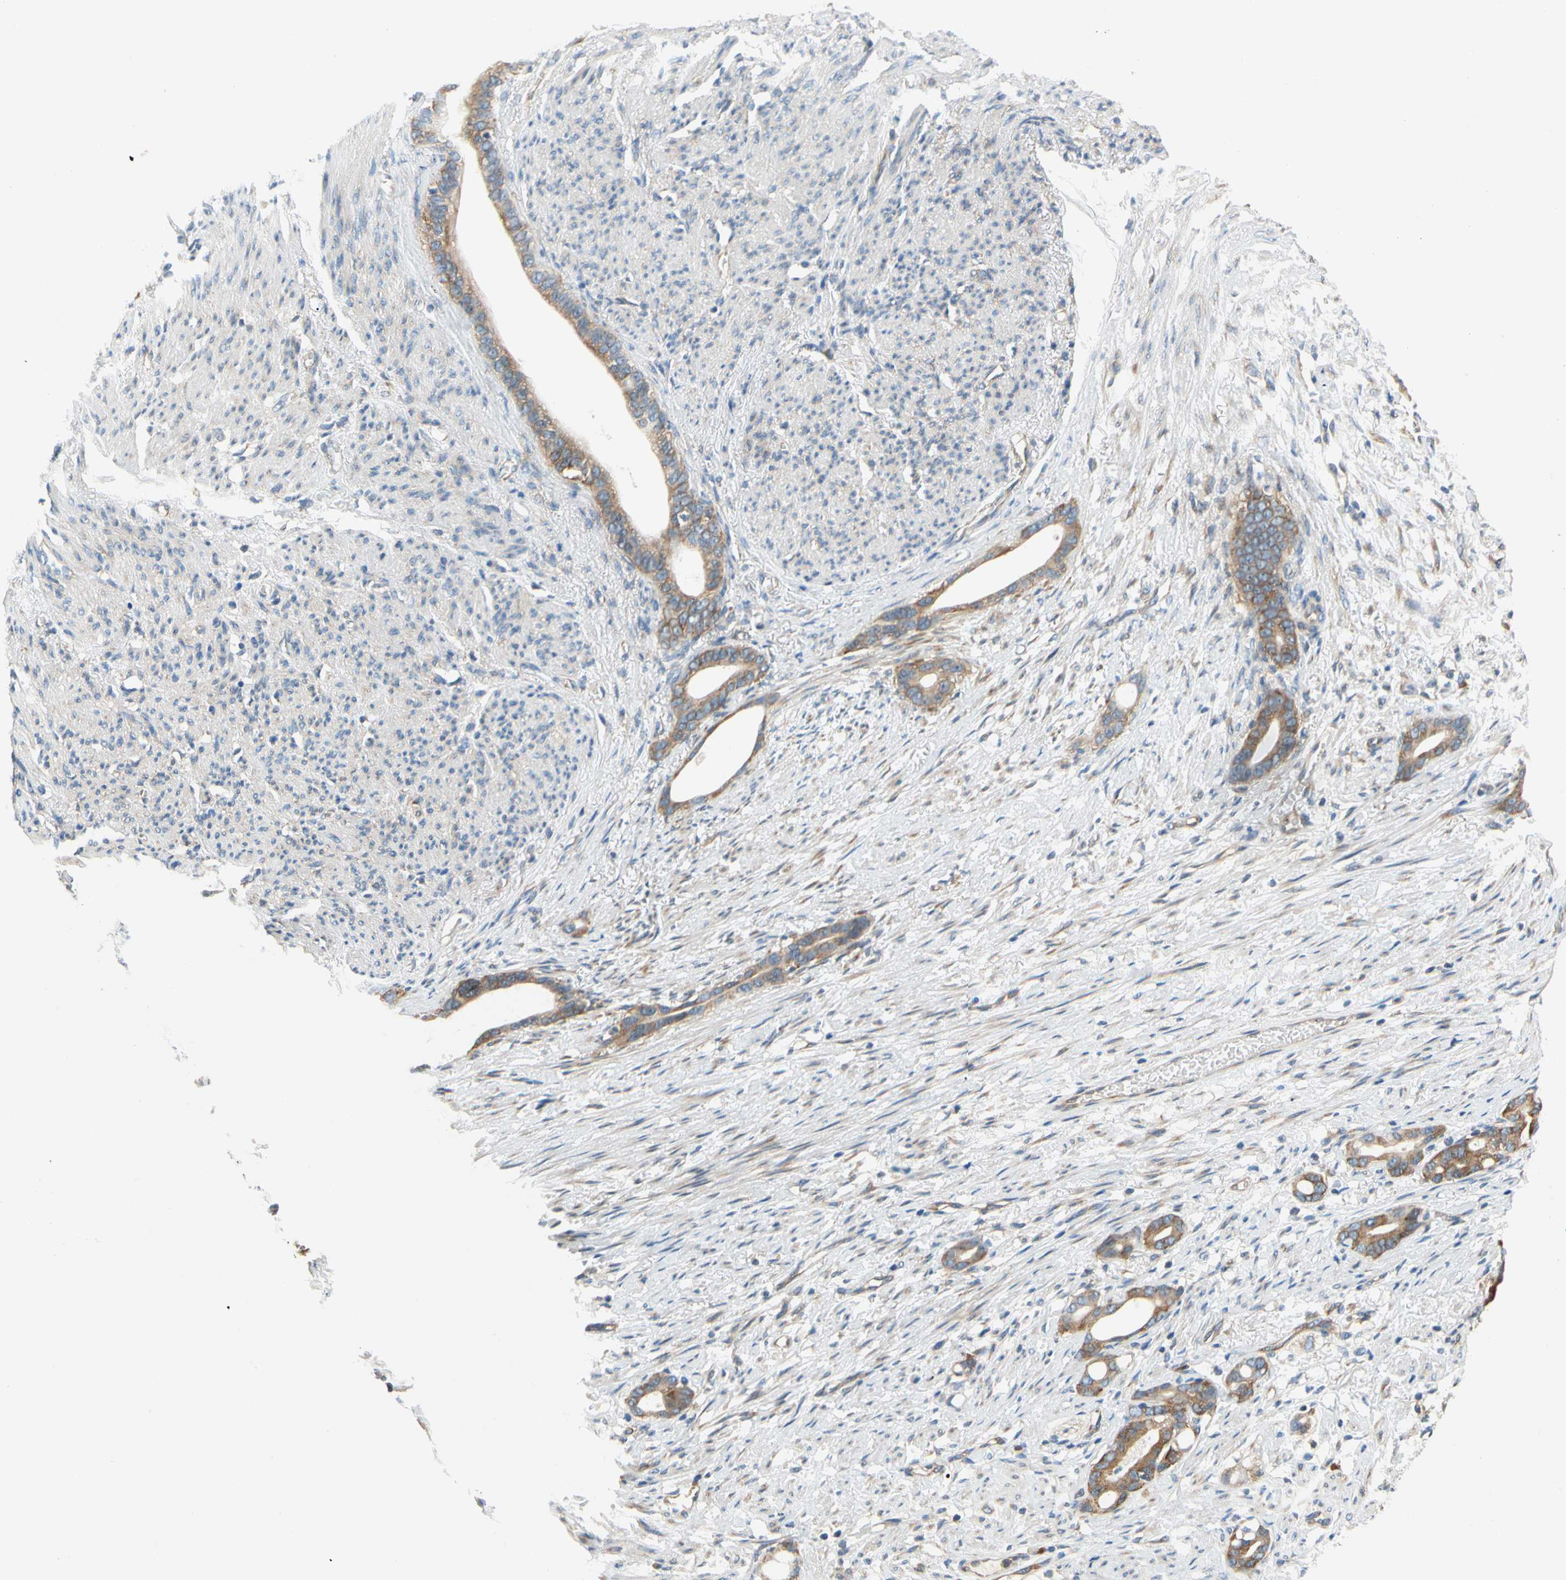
{"staining": {"intensity": "moderate", "quantity": ">75%", "location": "cytoplasmic/membranous"}, "tissue": "stomach cancer", "cell_type": "Tumor cells", "image_type": "cancer", "snomed": [{"axis": "morphology", "description": "Adenocarcinoma, NOS"}, {"axis": "topography", "description": "Stomach"}], "caption": "A brown stain highlights moderate cytoplasmic/membranous positivity of a protein in human stomach cancer tumor cells.", "gene": "LRRC47", "patient": {"sex": "female", "age": 75}}